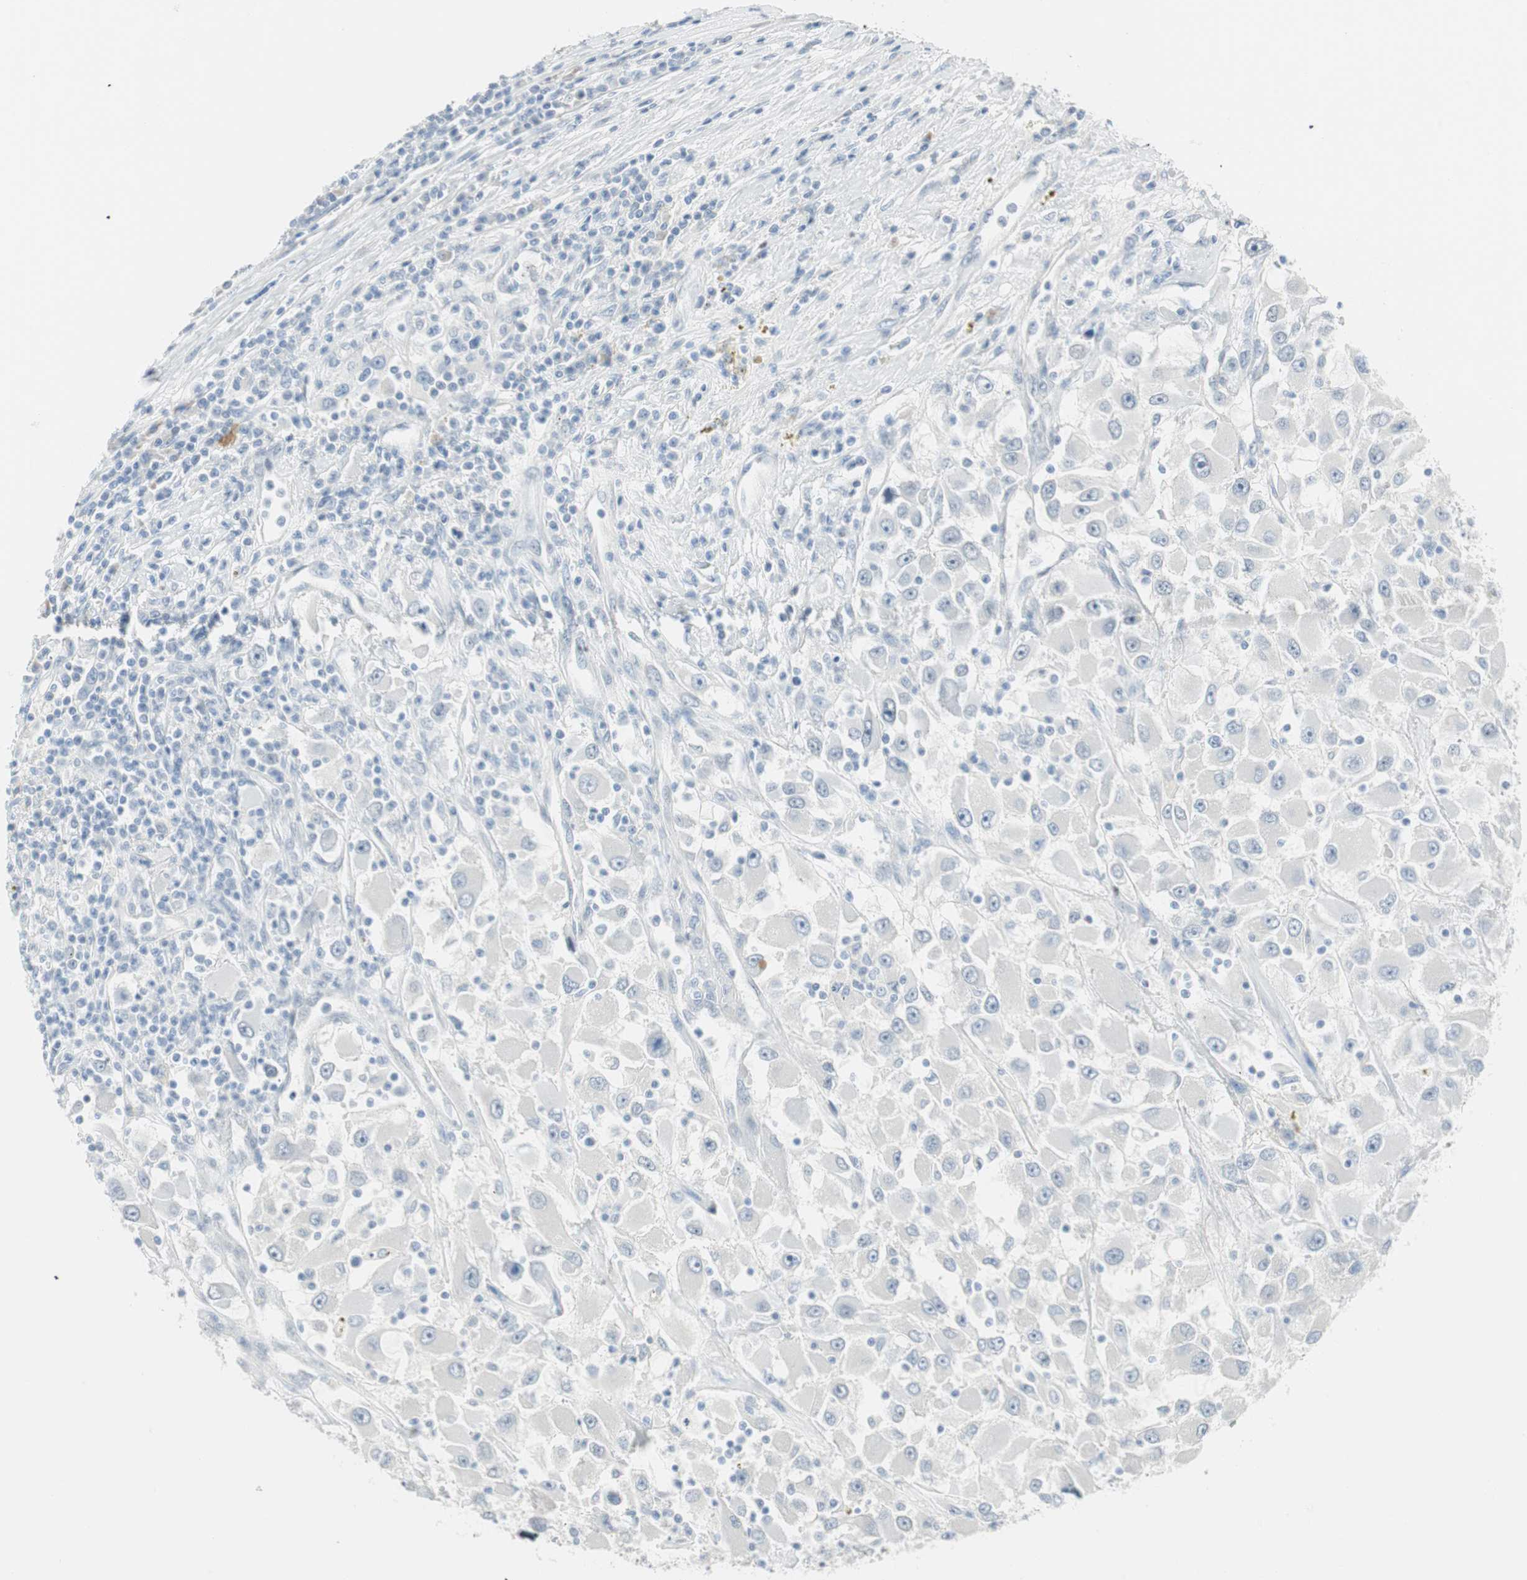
{"staining": {"intensity": "negative", "quantity": "none", "location": "none"}, "tissue": "renal cancer", "cell_type": "Tumor cells", "image_type": "cancer", "snomed": [{"axis": "morphology", "description": "Adenocarcinoma, NOS"}, {"axis": "topography", "description": "Kidney"}], "caption": "The histopathology image demonstrates no staining of tumor cells in renal cancer.", "gene": "MLLT10", "patient": {"sex": "female", "age": 52}}